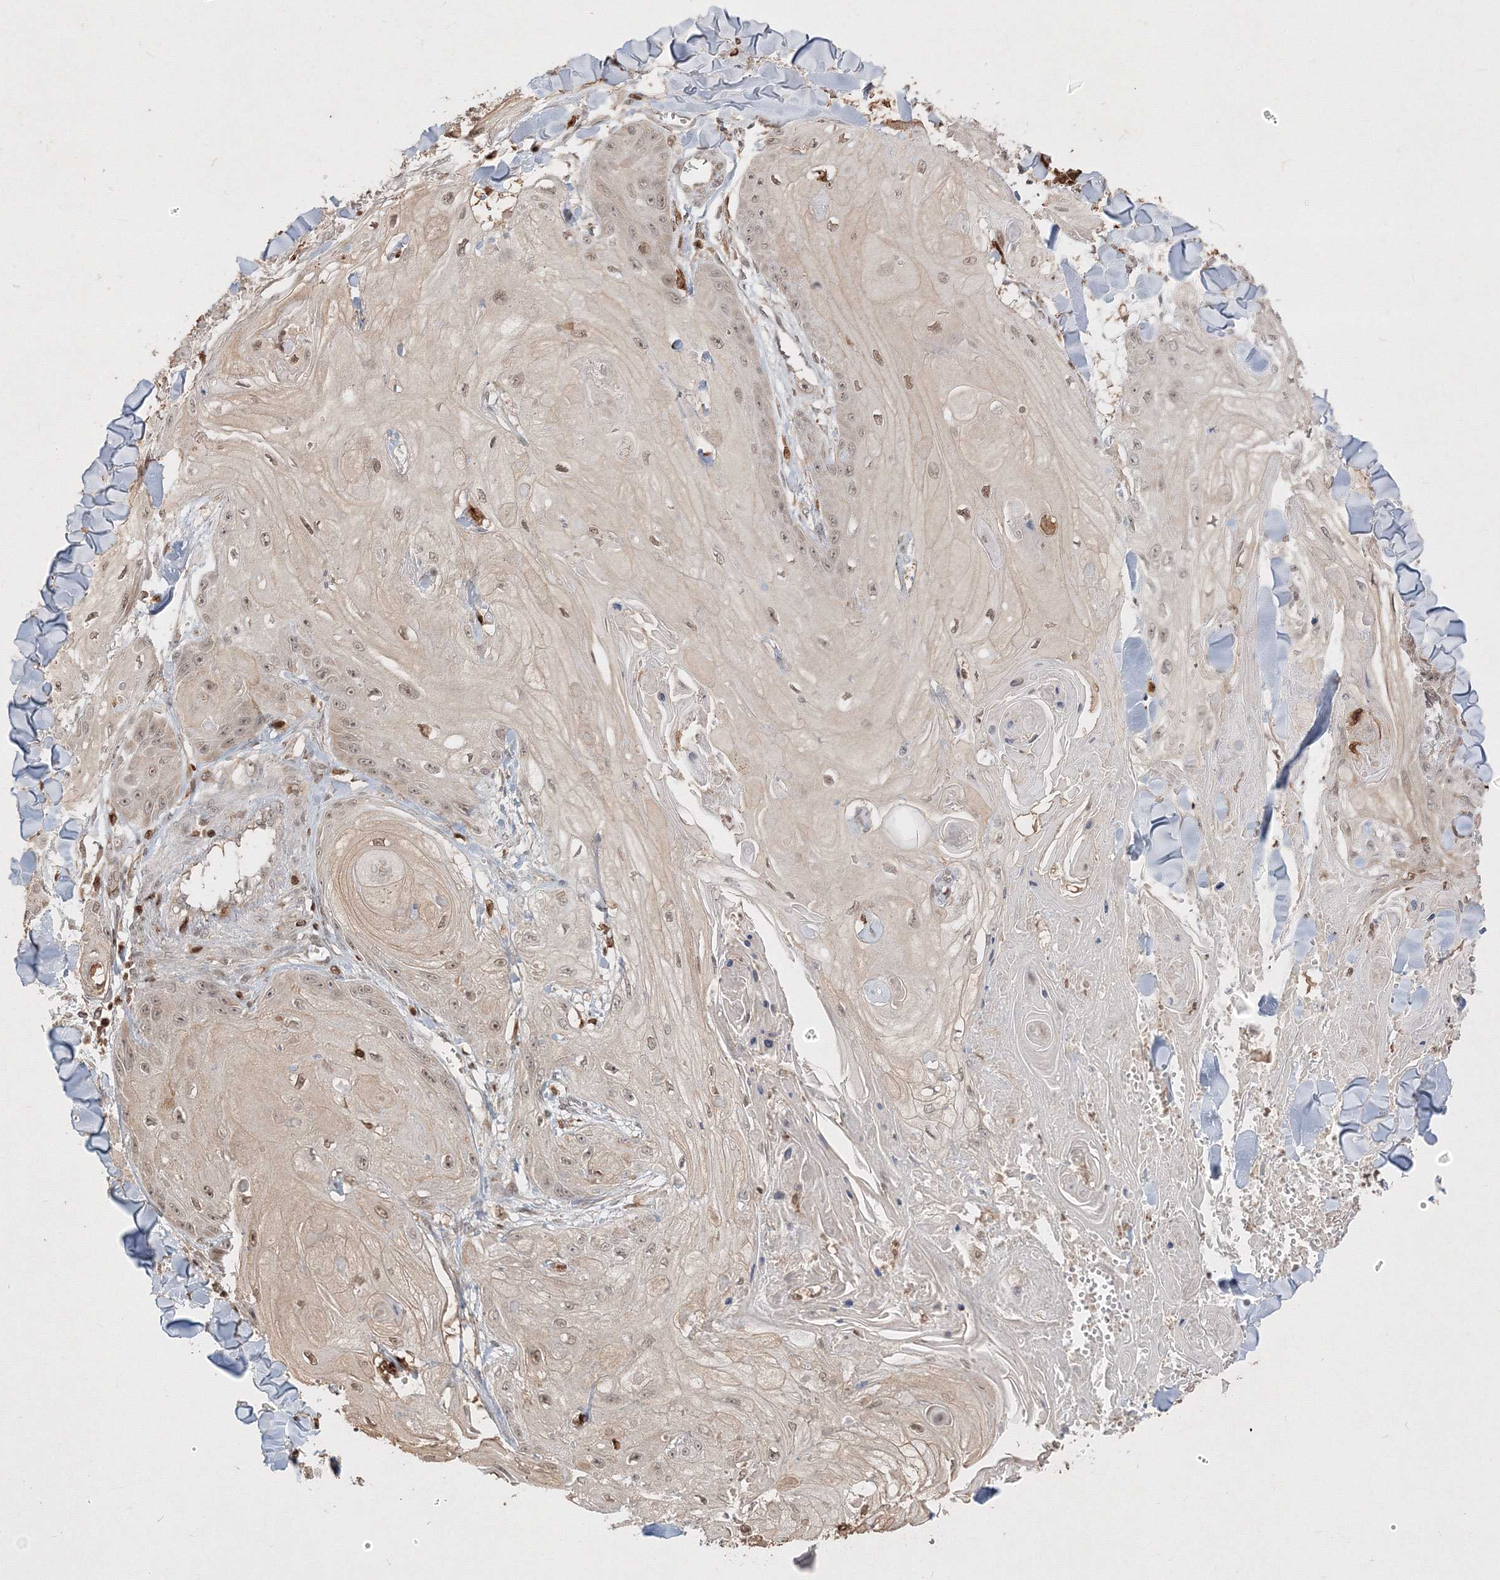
{"staining": {"intensity": "weak", "quantity": "<25%", "location": "nuclear"}, "tissue": "skin cancer", "cell_type": "Tumor cells", "image_type": "cancer", "snomed": [{"axis": "morphology", "description": "Squamous cell carcinoma, NOS"}, {"axis": "topography", "description": "Skin"}], "caption": "IHC histopathology image of human skin squamous cell carcinoma stained for a protein (brown), which exhibits no staining in tumor cells.", "gene": "TMEM50B", "patient": {"sex": "male", "age": 74}}